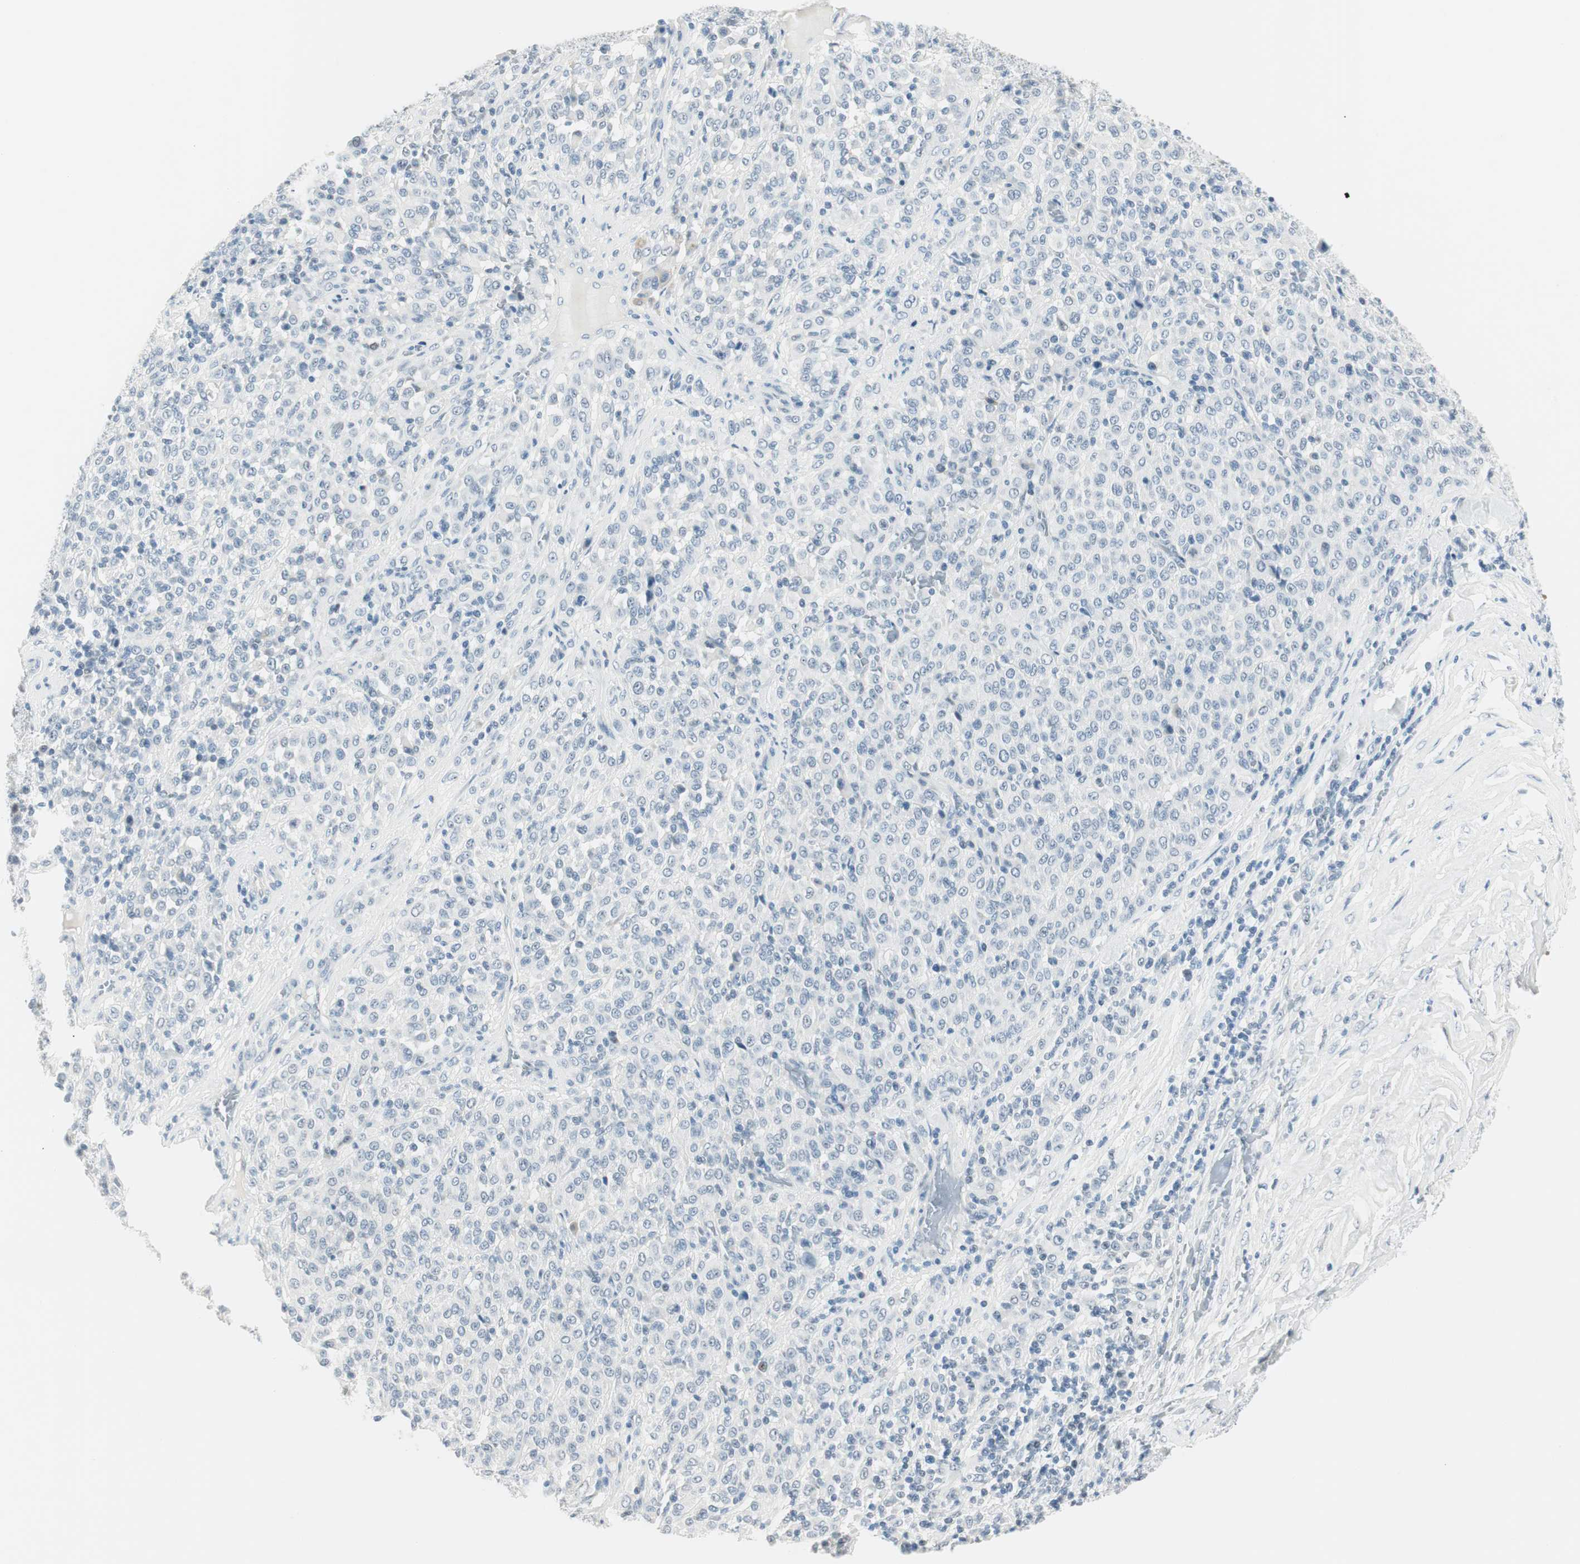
{"staining": {"intensity": "negative", "quantity": "none", "location": "none"}, "tissue": "melanoma", "cell_type": "Tumor cells", "image_type": "cancer", "snomed": [{"axis": "morphology", "description": "Malignant melanoma, Metastatic site"}, {"axis": "topography", "description": "Pancreas"}], "caption": "Protein analysis of melanoma displays no significant staining in tumor cells.", "gene": "HOXB13", "patient": {"sex": "female", "age": 30}}